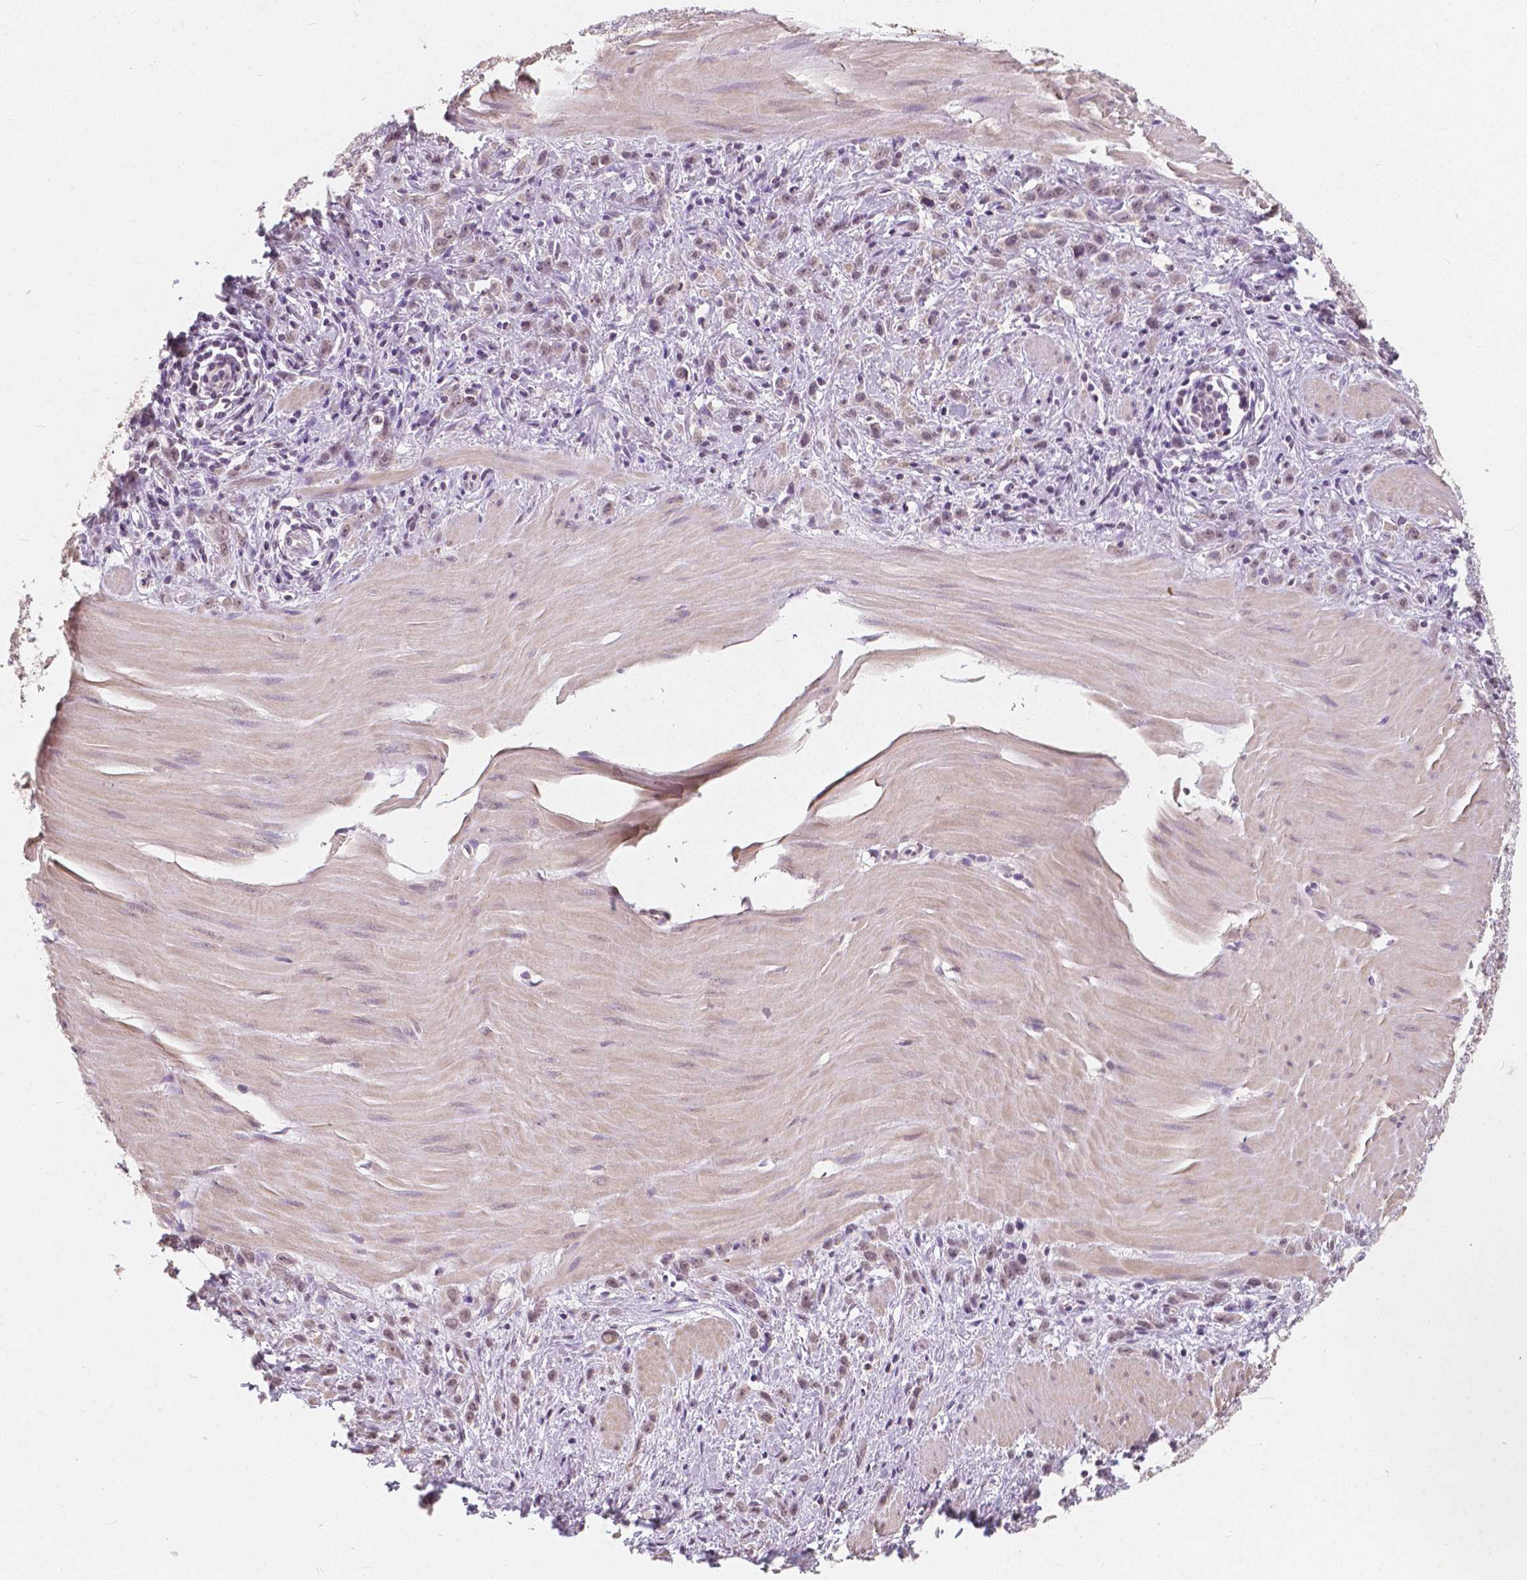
{"staining": {"intensity": "weak", "quantity": ">75%", "location": "nuclear"}, "tissue": "stomach cancer", "cell_type": "Tumor cells", "image_type": "cancer", "snomed": [{"axis": "morphology", "description": "Adenocarcinoma, NOS"}, {"axis": "topography", "description": "Stomach"}], "caption": "Stomach cancer was stained to show a protein in brown. There is low levels of weak nuclear staining in approximately >75% of tumor cells. Using DAB (brown) and hematoxylin (blue) stains, captured at high magnification using brightfield microscopy.", "gene": "NOLC1", "patient": {"sex": "male", "age": 47}}